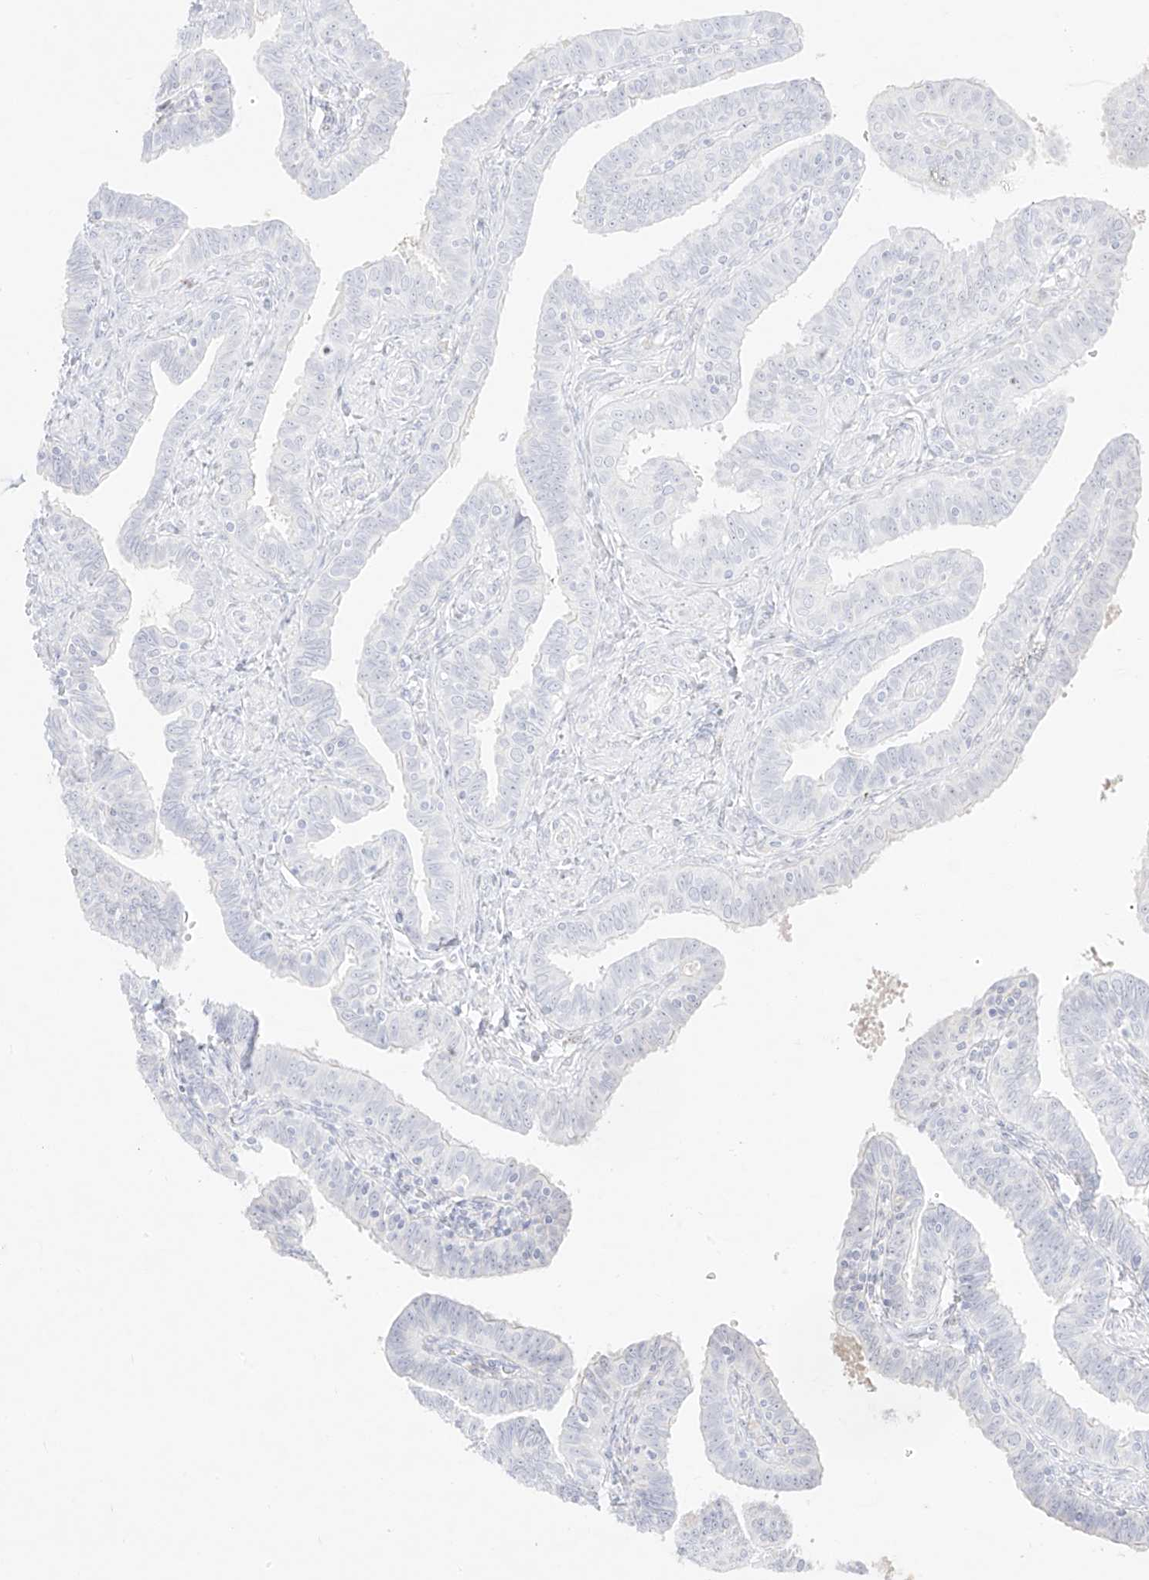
{"staining": {"intensity": "negative", "quantity": "none", "location": "none"}, "tissue": "fallopian tube", "cell_type": "Glandular cells", "image_type": "normal", "snomed": [{"axis": "morphology", "description": "Normal tissue, NOS"}, {"axis": "topography", "description": "Fallopian tube"}], "caption": "IHC micrograph of normal fallopian tube: fallopian tube stained with DAB (3,3'-diaminobenzidine) displays no significant protein staining in glandular cells.", "gene": "TGM4", "patient": {"sex": "female", "age": 39}}